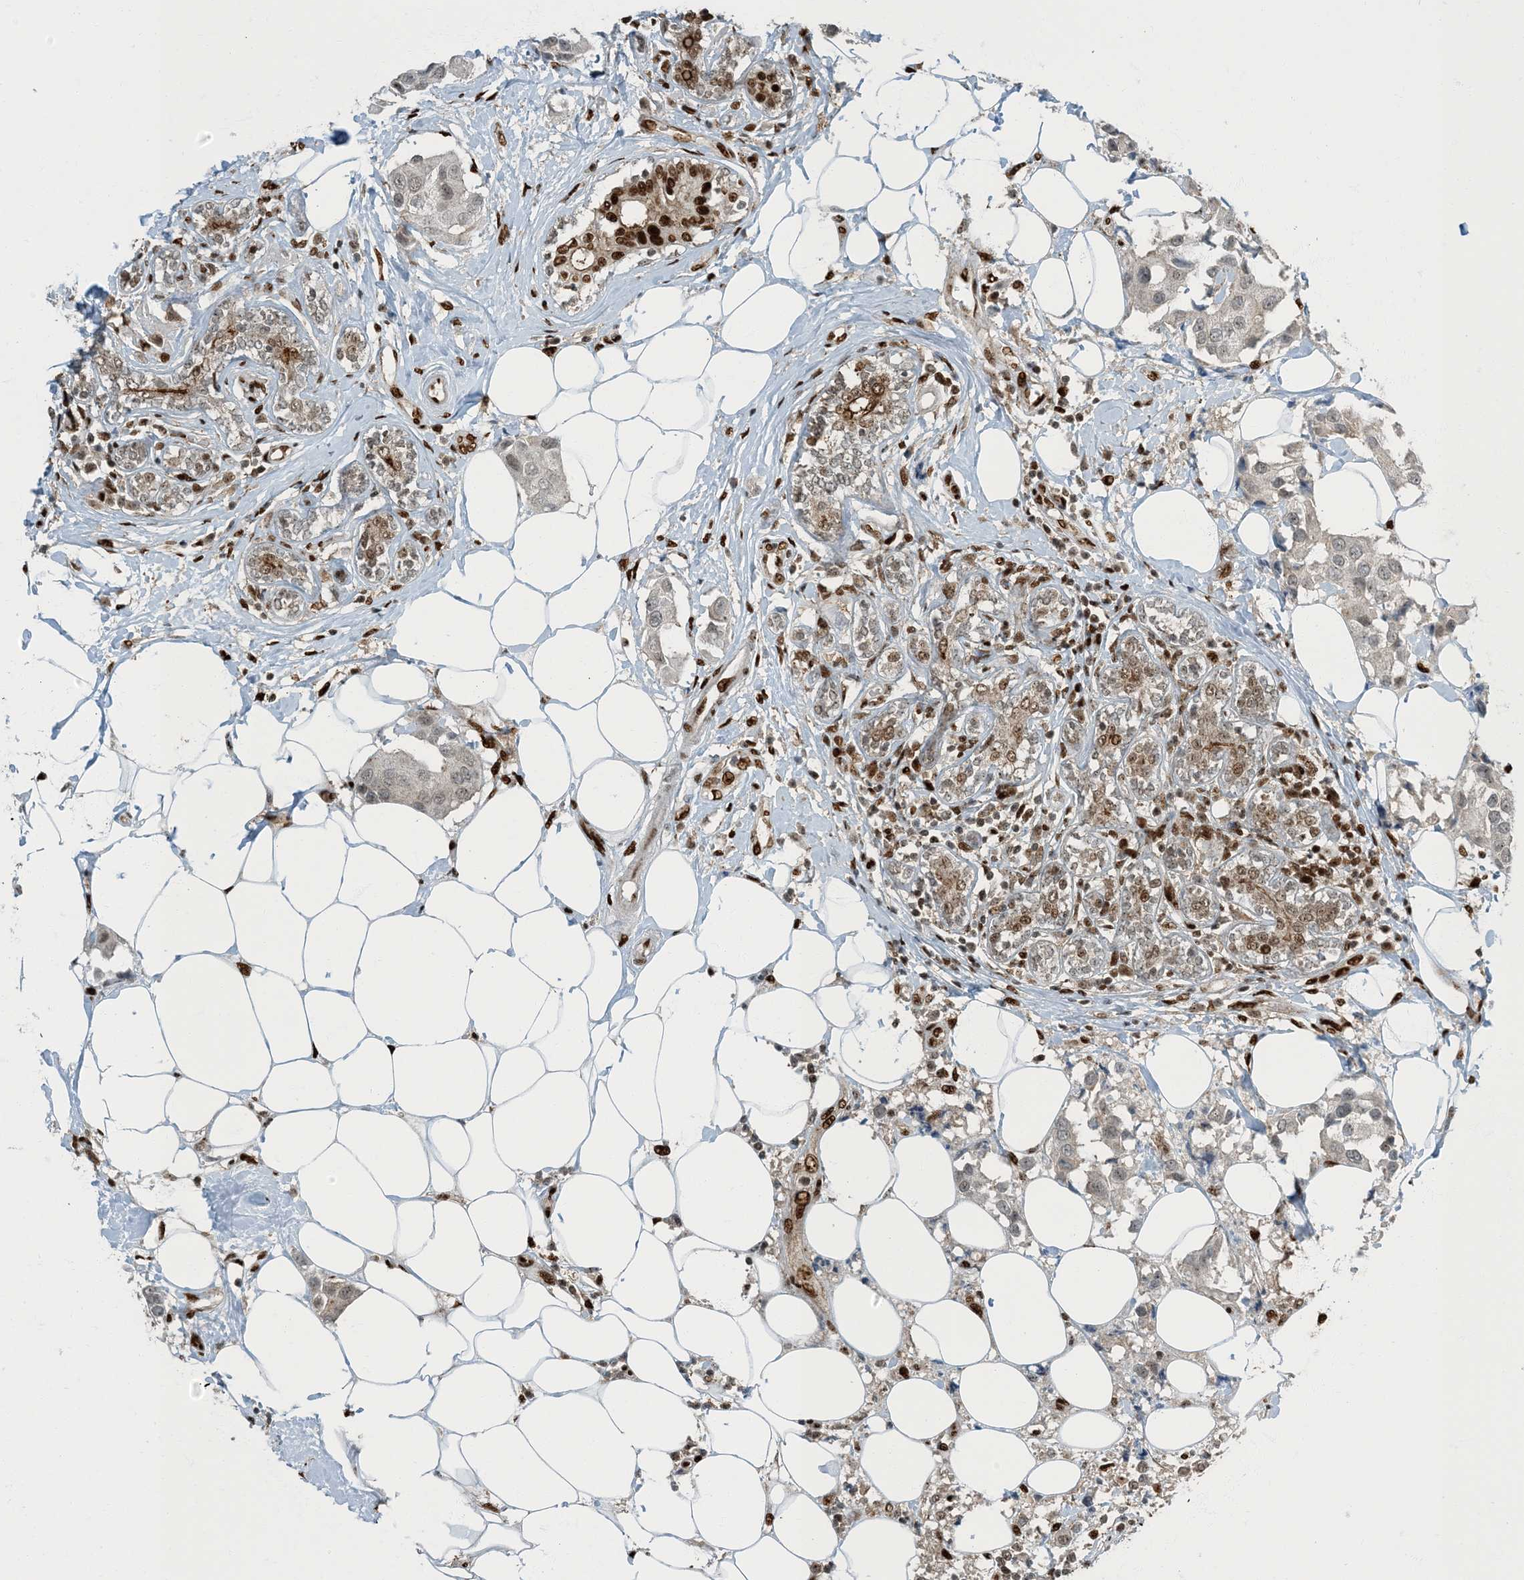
{"staining": {"intensity": "negative", "quantity": "none", "location": "none"}, "tissue": "breast cancer", "cell_type": "Tumor cells", "image_type": "cancer", "snomed": [{"axis": "morphology", "description": "Normal tissue, NOS"}, {"axis": "morphology", "description": "Duct carcinoma"}, {"axis": "topography", "description": "Breast"}], "caption": "Protein analysis of infiltrating ductal carcinoma (breast) shows no significant expression in tumor cells. (Stains: DAB (3,3'-diaminobenzidine) IHC with hematoxylin counter stain, Microscopy: brightfield microscopy at high magnification).", "gene": "MBD1", "patient": {"sex": "female", "age": 39}}